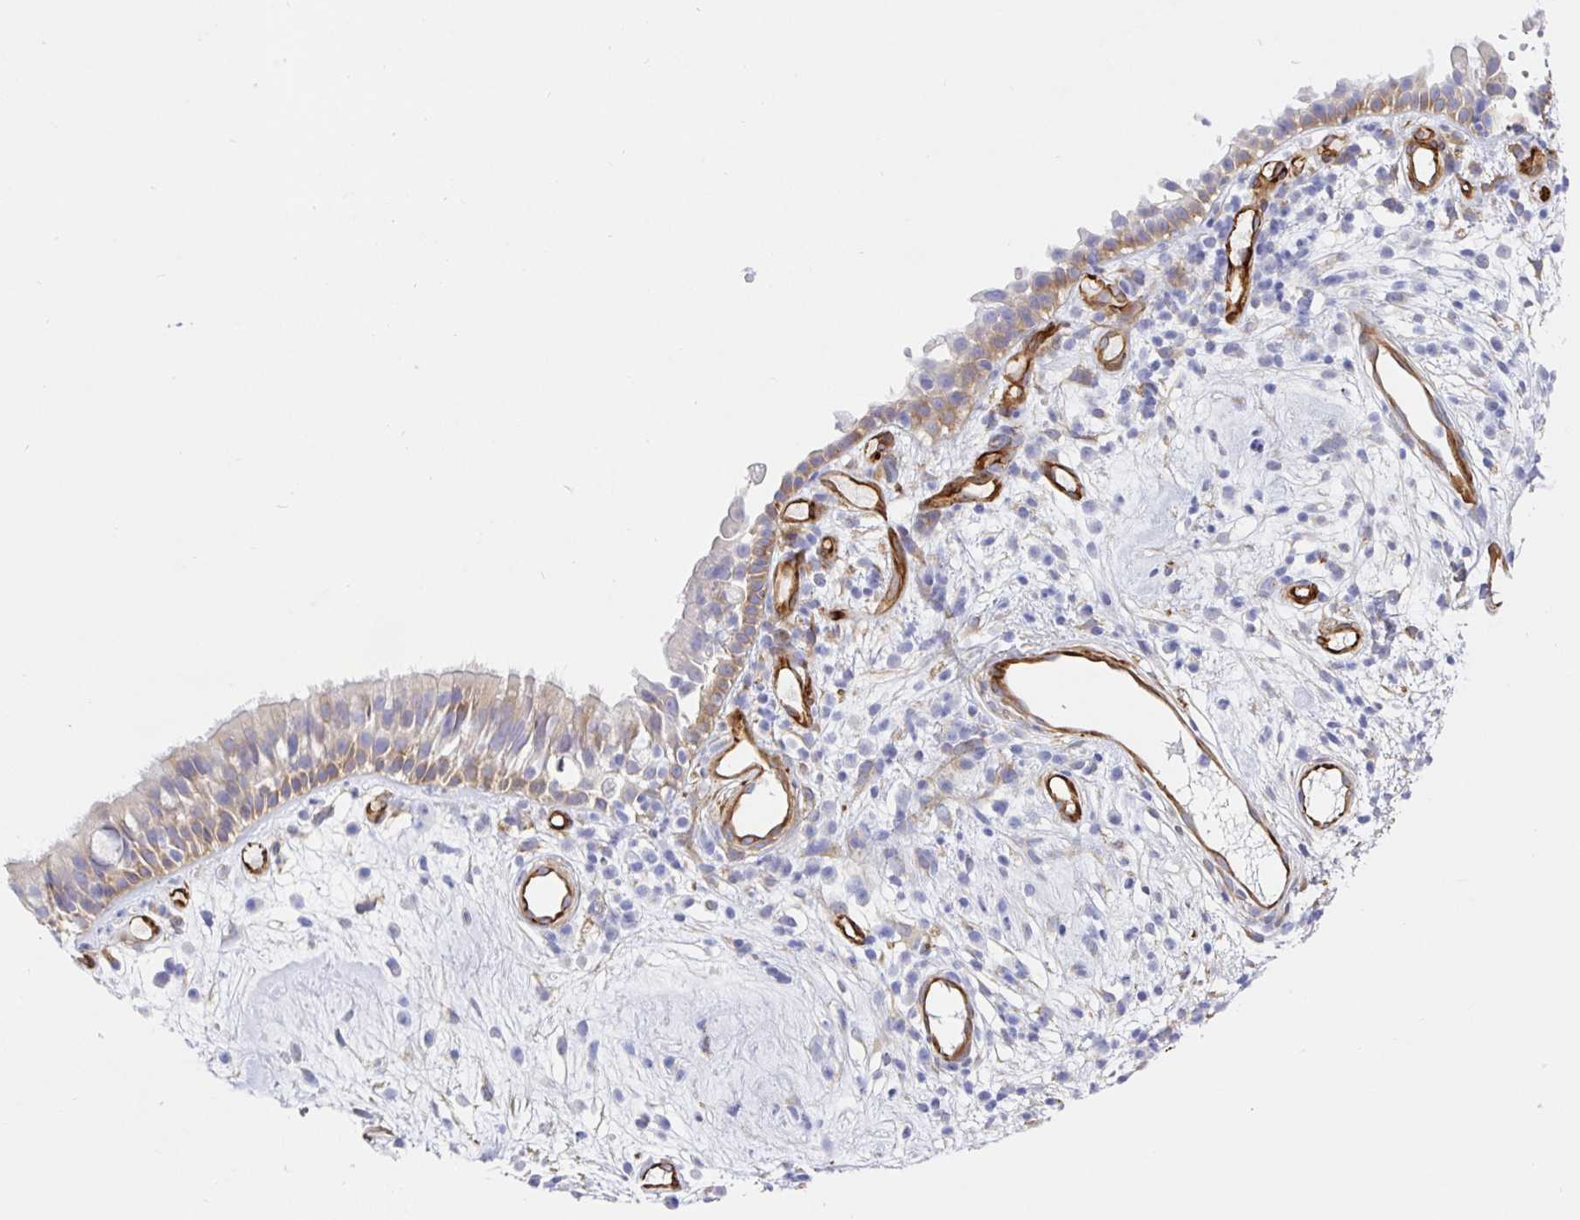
{"staining": {"intensity": "weak", "quantity": "25%-75%", "location": "cytoplasmic/membranous"}, "tissue": "nasopharynx", "cell_type": "Respiratory epithelial cells", "image_type": "normal", "snomed": [{"axis": "morphology", "description": "Normal tissue, NOS"}, {"axis": "morphology", "description": "Inflammation, NOS"}, {"axis": "topography", "description": "Nasopharynx"}], "caption": "Immunohistochemistry (DAB (3,3'-diaminobenzidine)) staining of normal nasopharynx shows weak cytoplasmic/membranous protein staining in about 25%-75% of respiratory epithelial cells.", "gene": "DOCK1", "patient": {"sex": "male", "age": 54}}